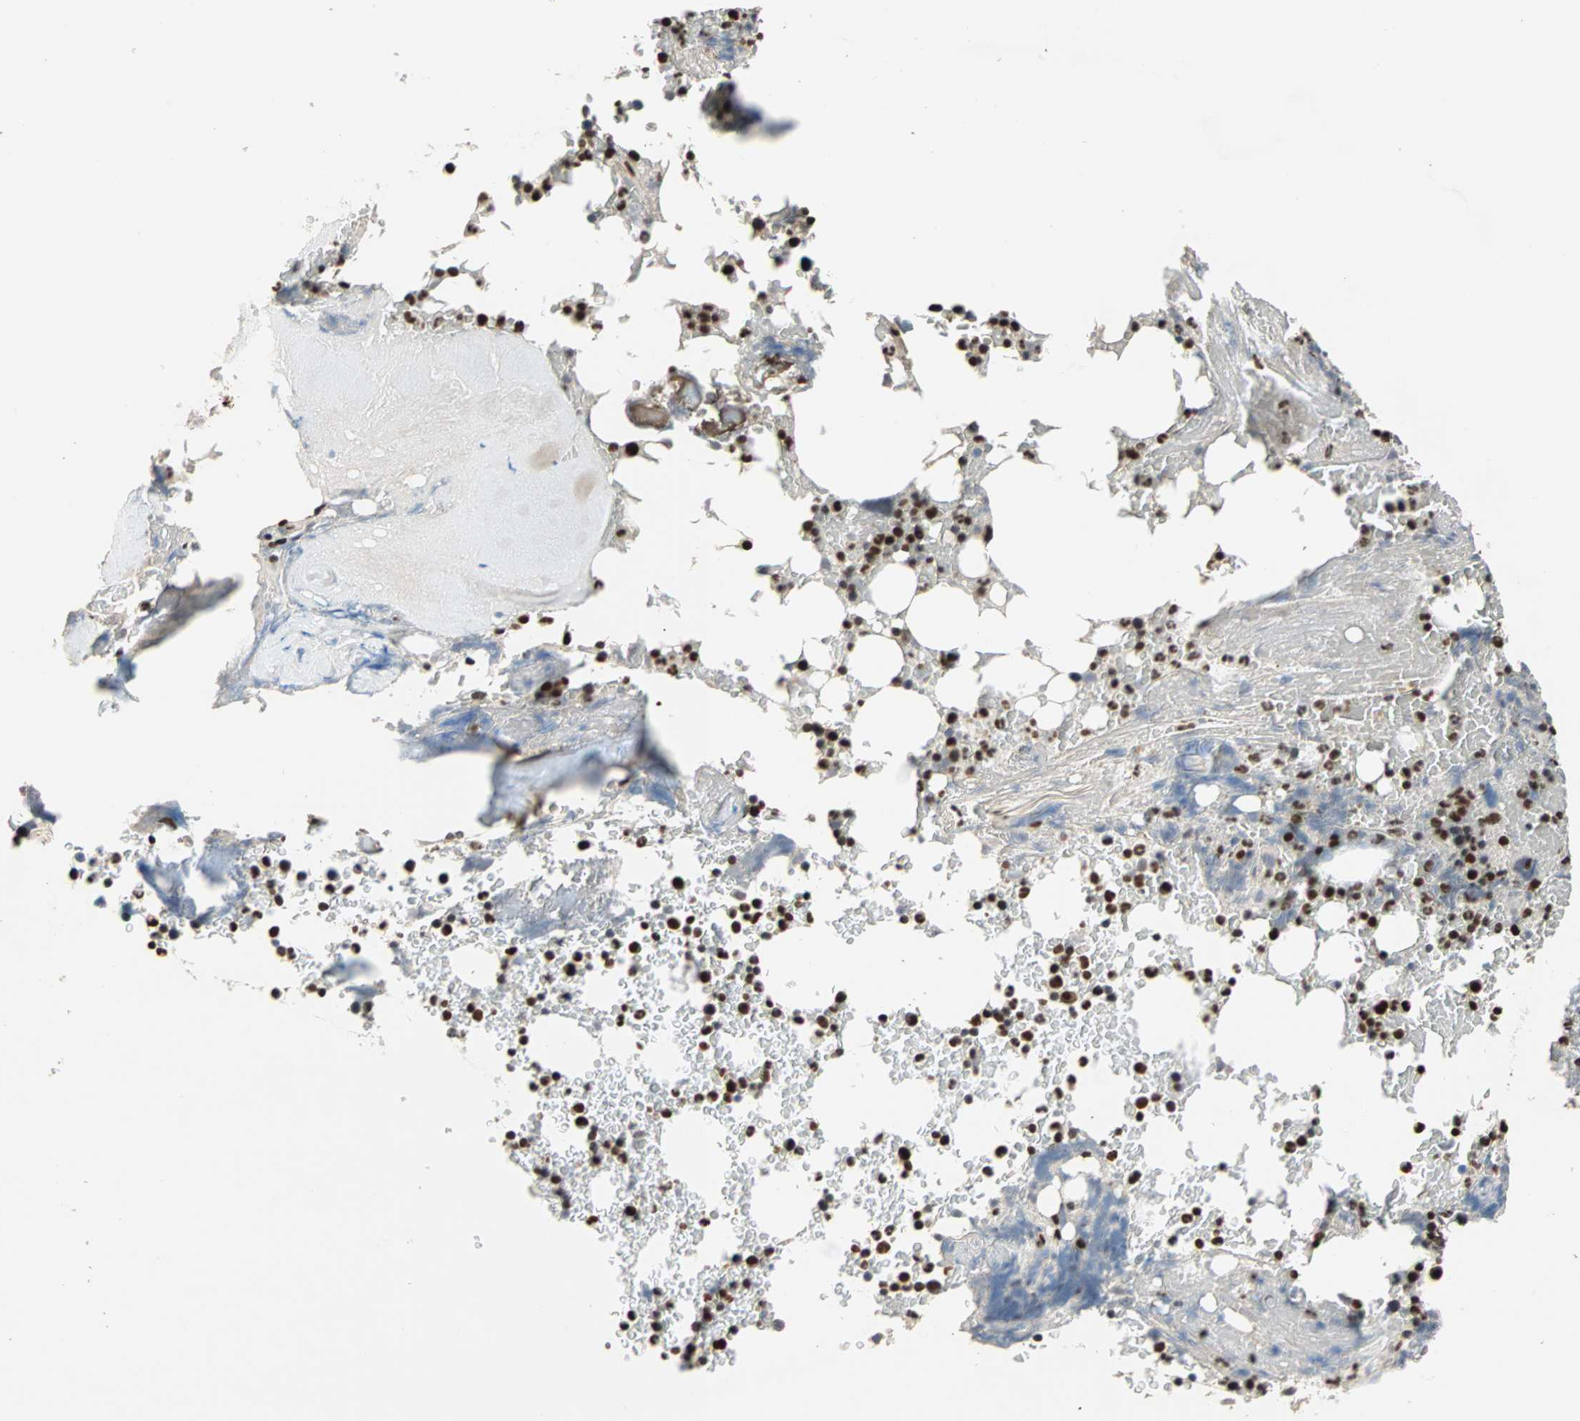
{"staining": {"intensity": "strong", "quantity": ">75%", "location": "nuclear"}, "tissue": "bone marrow", "cell_type": "Hematopoietic cells", "image_type": "normal", "snomed": [{"axis": "morphology", "description": "Normal tissue, NOS"}, {"axis": "topography", "description": "Bone marrow"}], "caption": "Protein analysis of unremarkable bone marrow shows strong nuclear positivity in about >75% of hematopoietic cells.", "gene": "ILF2", "patient": {"sex": "female", "age": 66}}